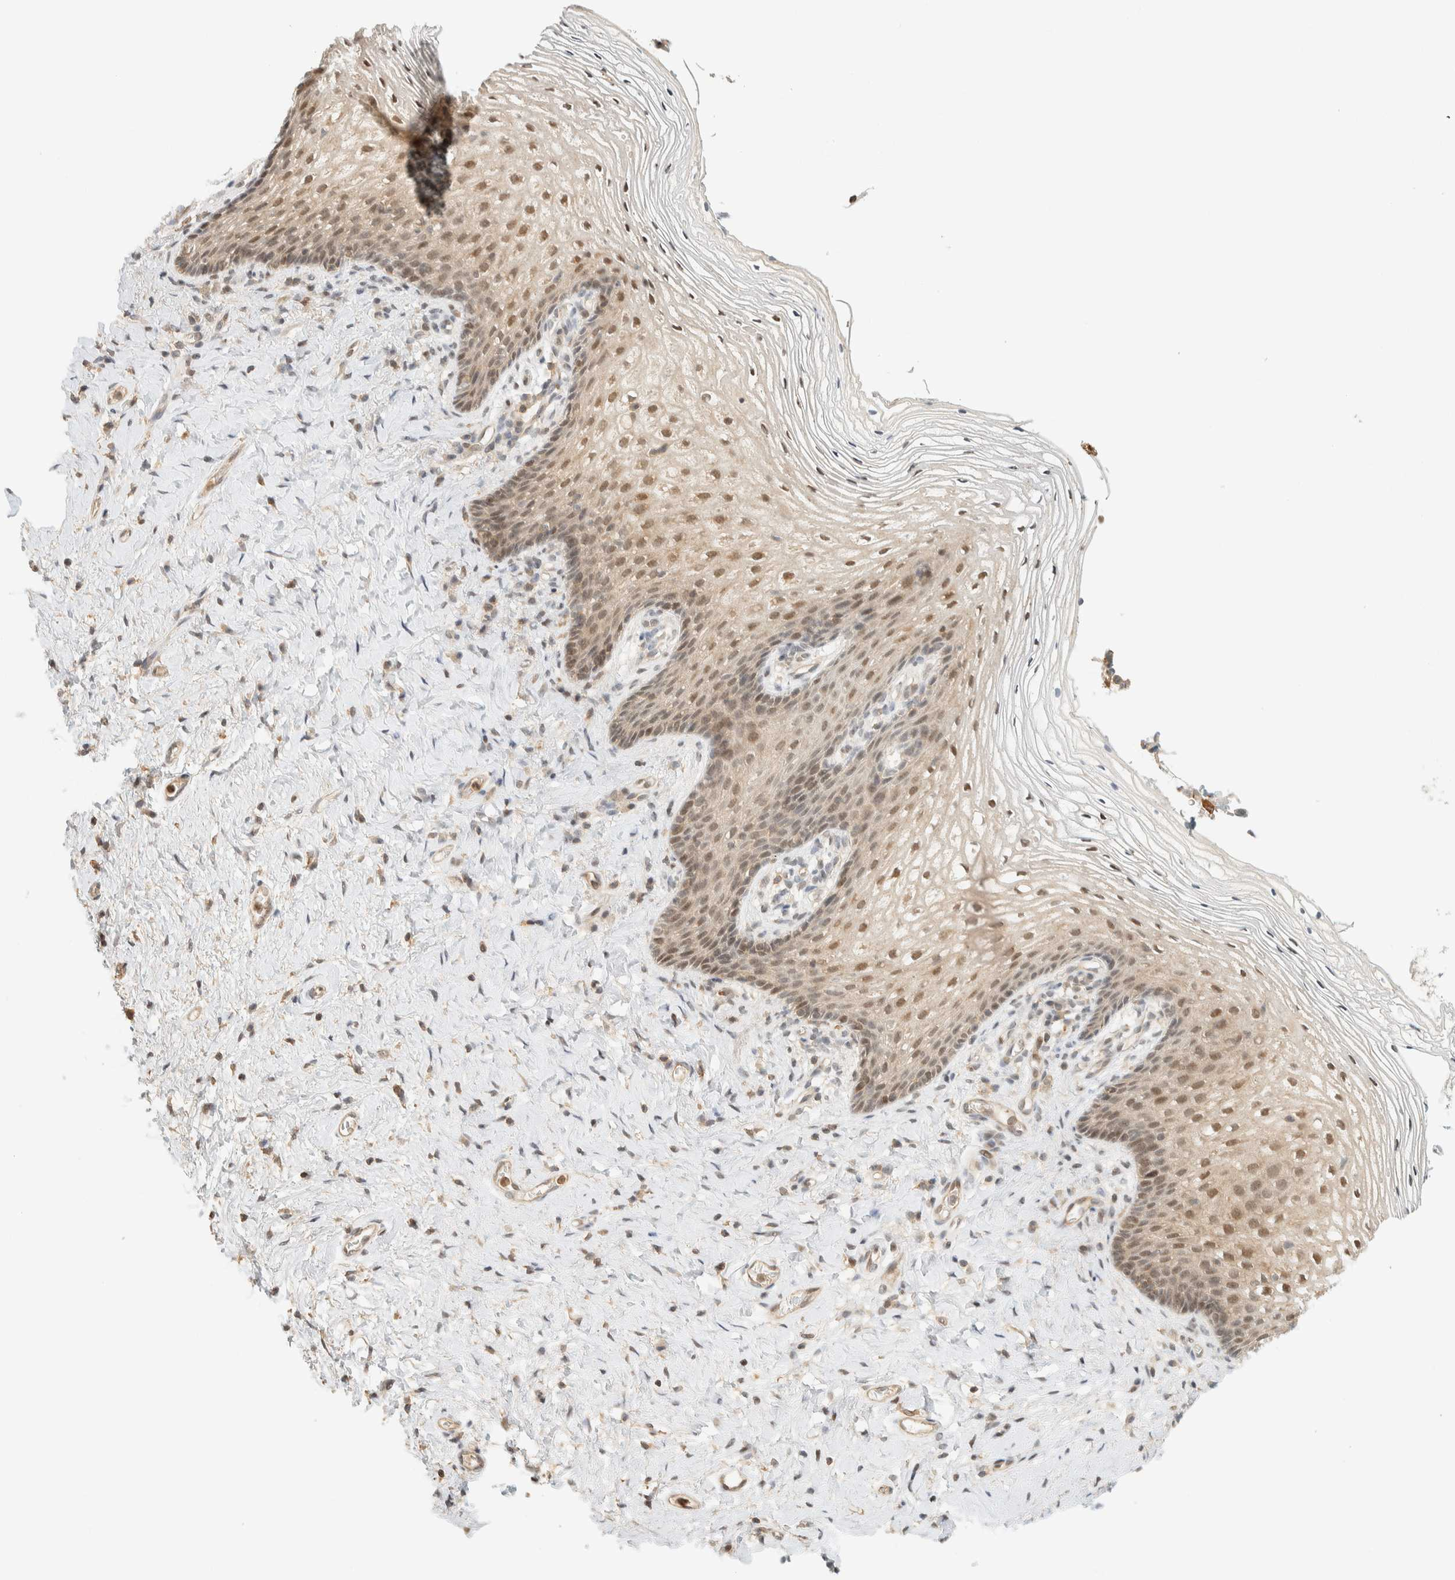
{"staining": {"intensity": "moderate", "quantity": ">75%", "location": "nuclear"}, "tissue": "vagina", "cell_type": "Squamous epithelial cells", "image_type": "normal", "snomed": [{"axis": "morphology", "description": "Normal tissue, NOS"}, {"axis": "topography", "description": "Vagina"}], "caption": "Protein staining shows moderate nuclear staining in approximately >75% of squamous epithelial cells in normal vagina. (brown staining indicates protein expression, while blue staining denotes nuclei).", "gene": "ARFGEF1", "patient": {"sex": "female", "age": 60}}